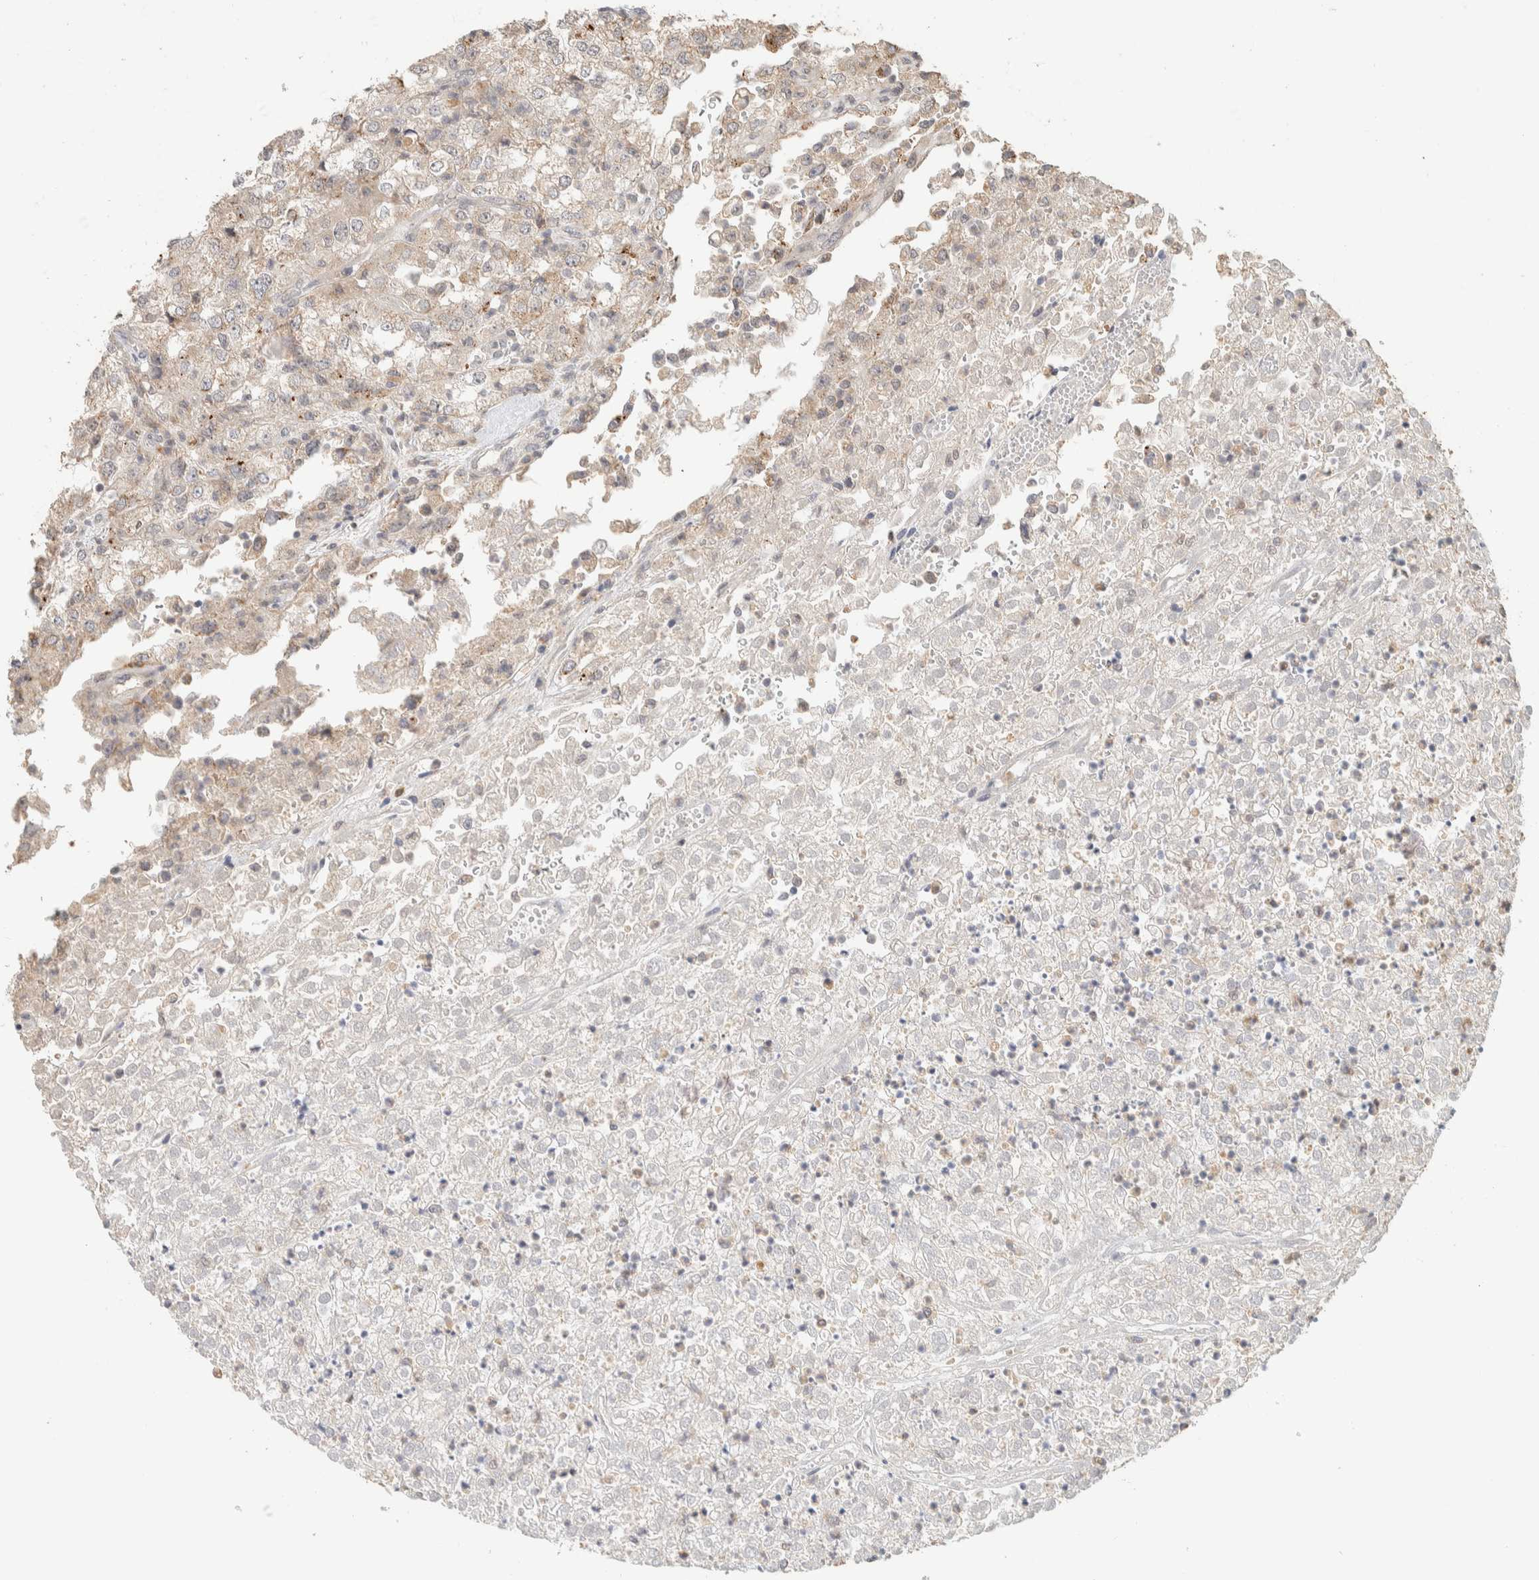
{"staining": {"intensity": "weak", "quantity": "<25%", "location": "cytoplasmic/membranous"}, "tissue": "renal cancer", "cell_type": "Tumor cells", "image_type": "cancer", "snomed": [{"axis": "morphology", "description": "Adenocarcinoma, NOS"}, {"axis": "topography", "description": "Kidney"}], "caption": "This is a image of immunohistochemistry (IHC) staining of adenocarcinoma (renal), which shows no expression in tumor cells.", "gene": "ITPA", "patient": {"sex": "female", "age": 54}}